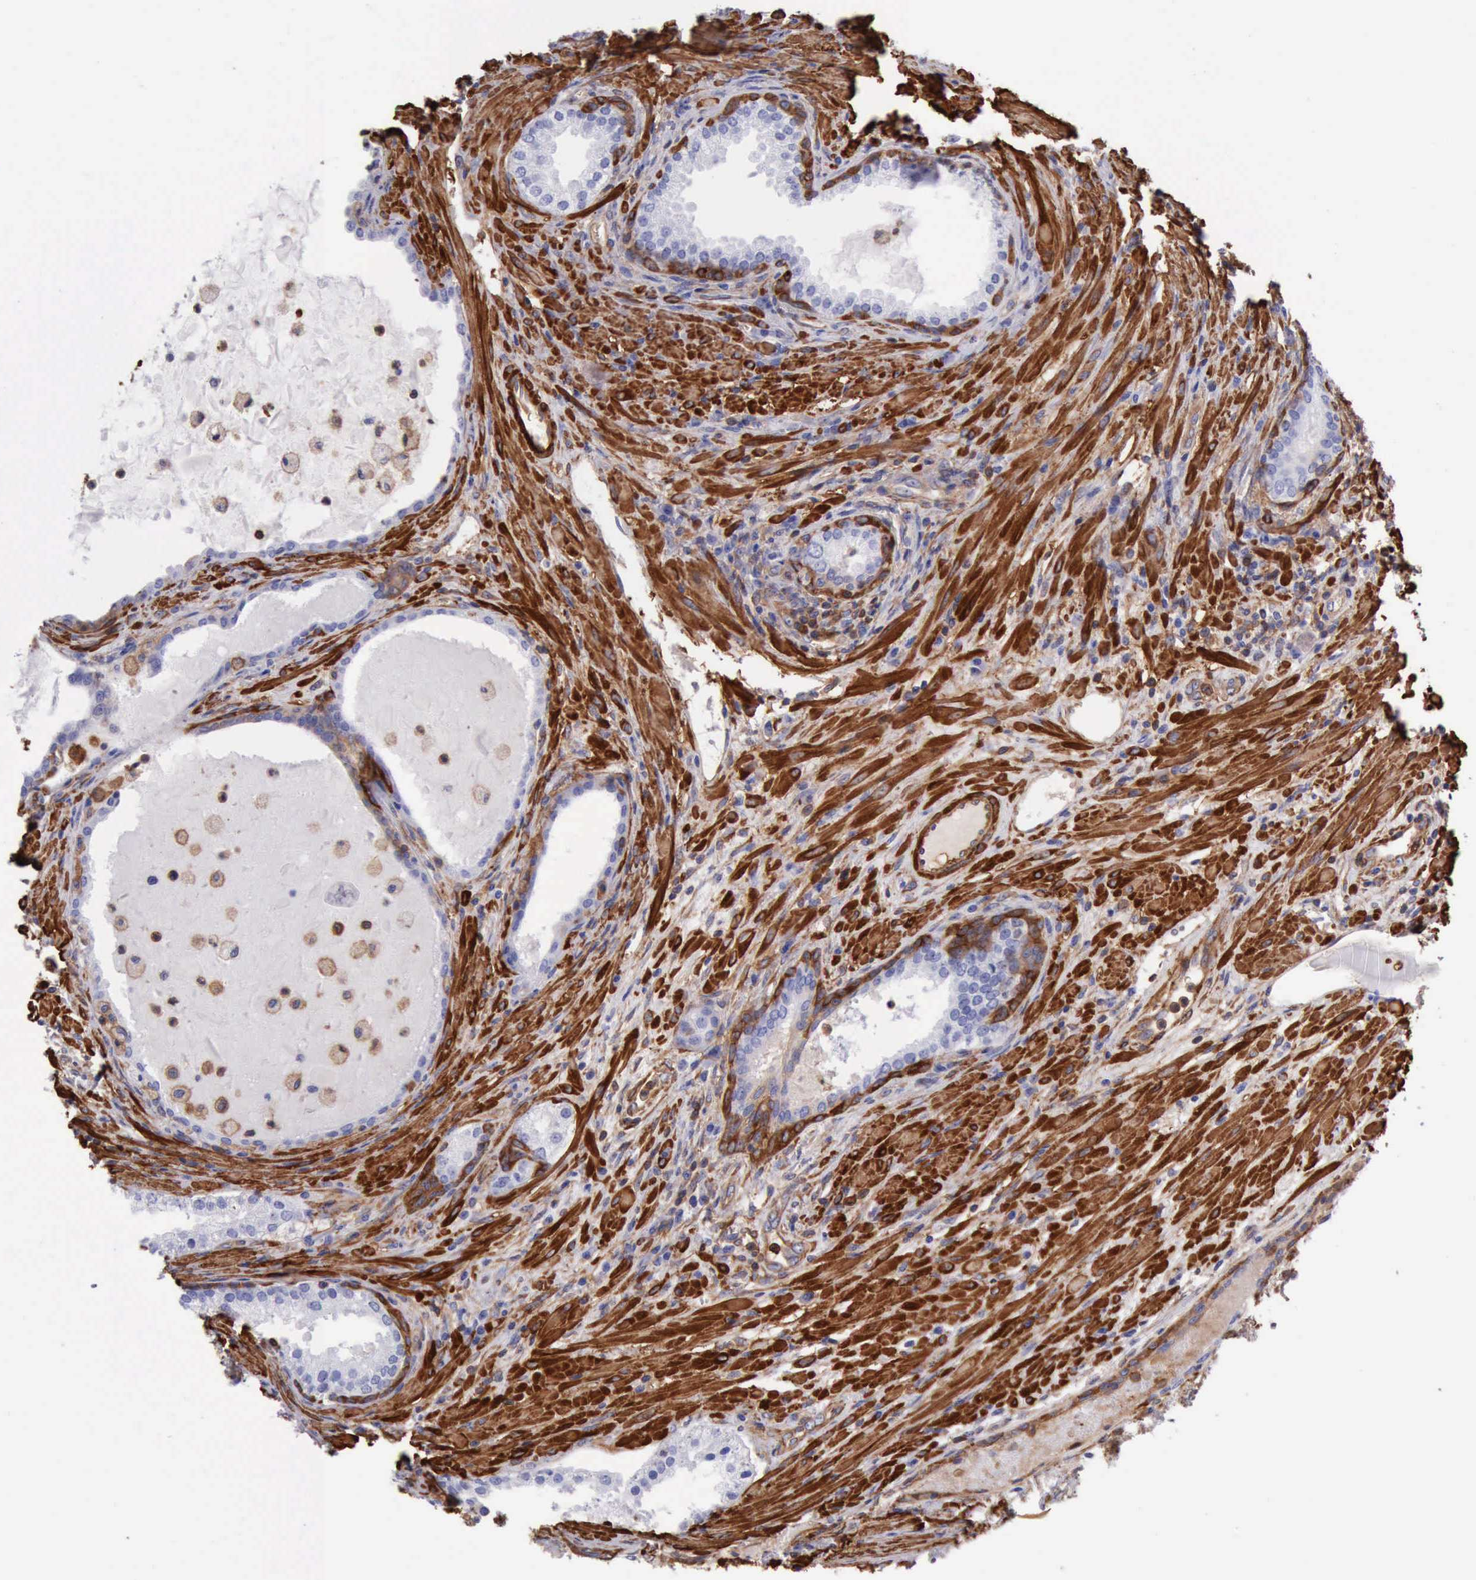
{"staining": {"intensity": "negative", "quantity": "none", "location": "none"}, "tissue": "prostate cancer", "cell_type": "Tumor cells", "image_type": "cancer", "snomed": [{"axis": "morphology", "description": "Adenocarcinoma, Medium grade"}, {"axis": "topography", "description": "Prostate"}], "caption": "IHC photomicrograph of prostate cancer (adenocarcinoma (medium-grade)) stained for a protein (brown), which exhibits no expression in tumor cells.", "gene": "FLNA", "patient": {"sex": "male", "age": 70}}